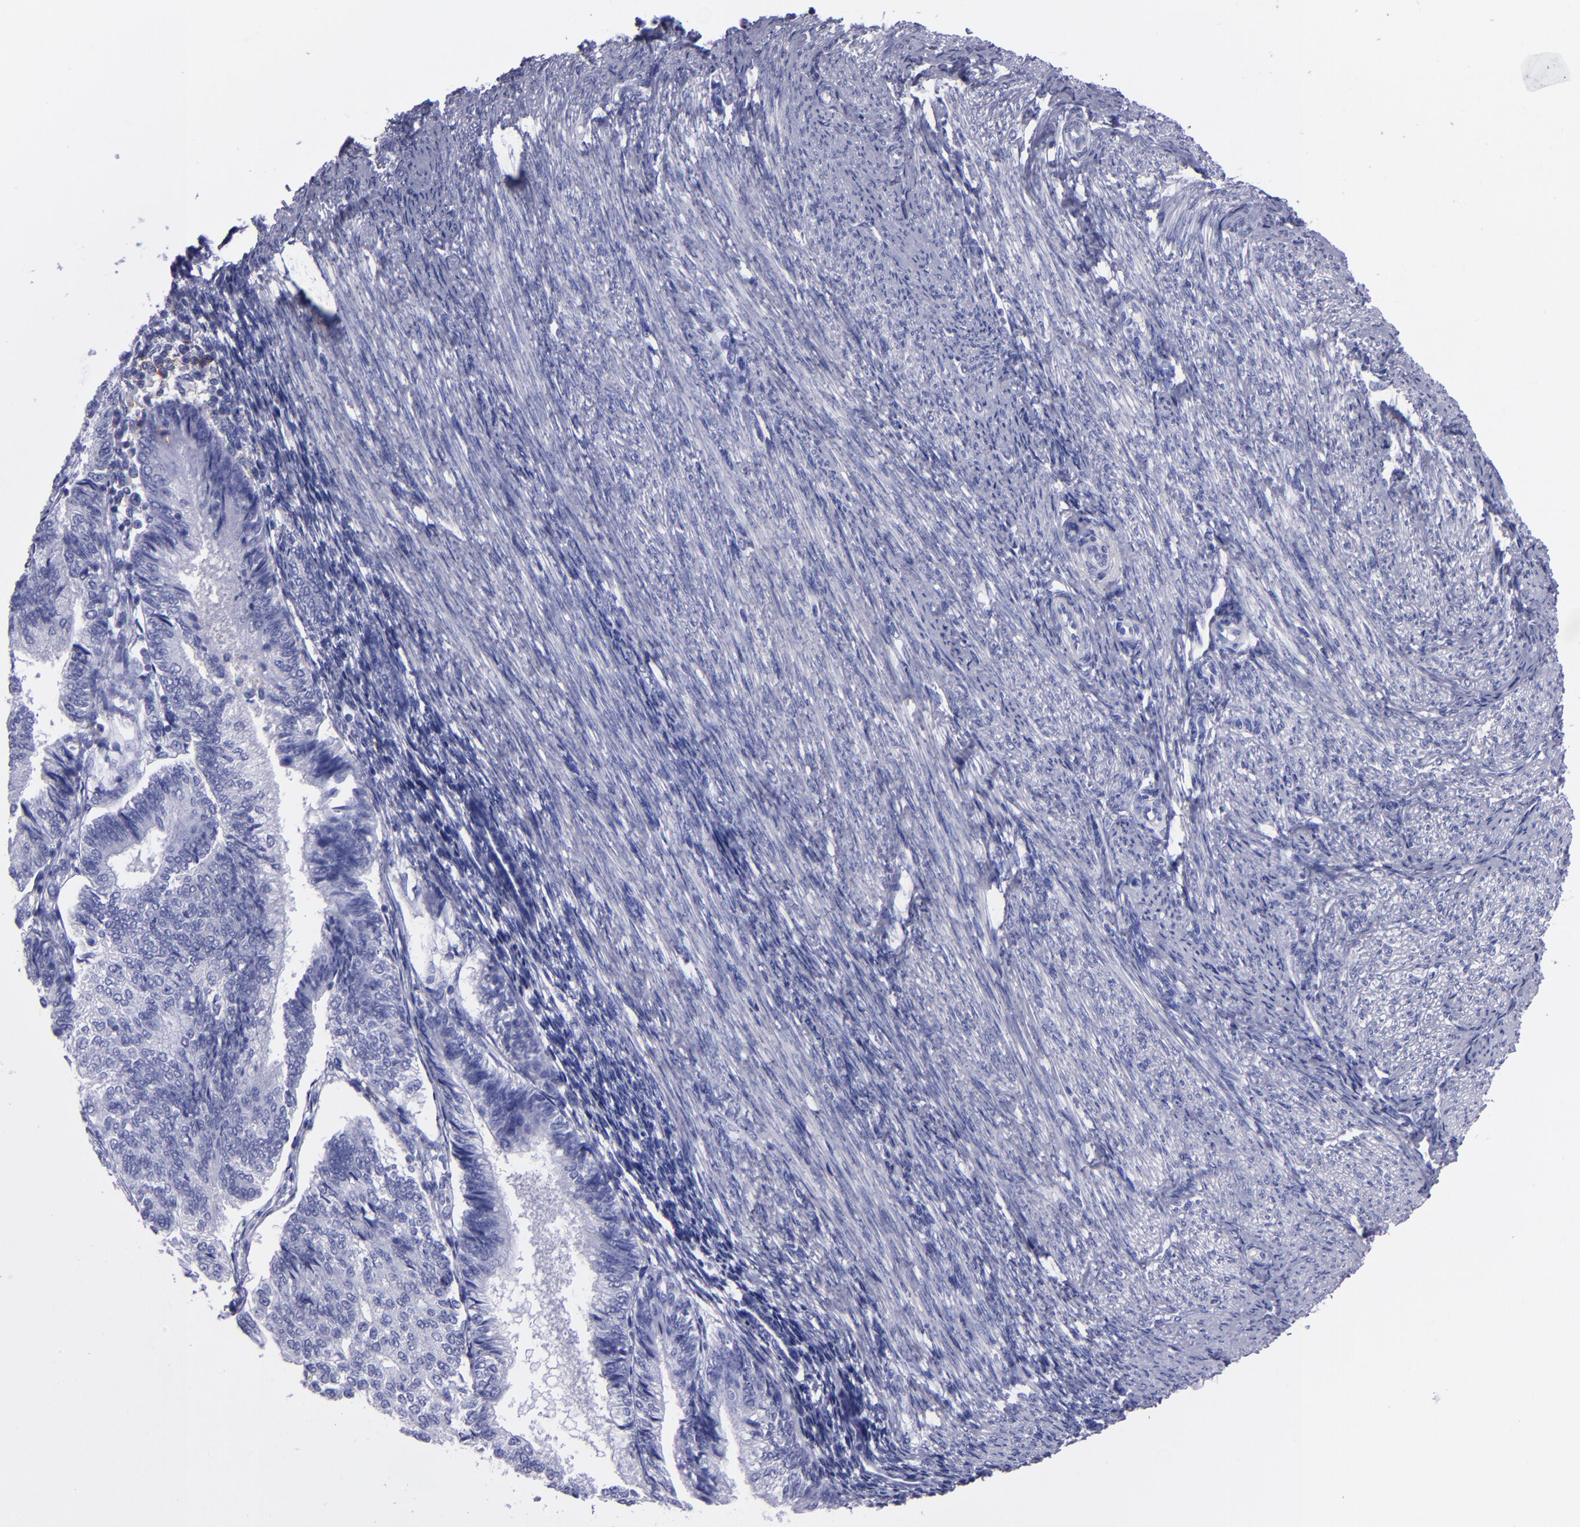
{"staining": {"intensity": "negative", "quantity": "none", "location": "none"}, "tissue": "endometrial cancer", "cell_type": "Tumor cells", "image_type": "cancer", "snomed": [{"axis": "morphology", "description": "Adenocarcinoma, NOS"}, {"axis": "topography", "description": "Endometrium"}], "caption": "Endometrial cancer (adenocarcinoma) was stained to show a protein in brown. There is no significant staining in tumor cells. (Brightfield microscopy of DAB immunohistochemistry at high magnification).", "gene": "CD37", "patient": {"sex": "female", "age": 55}}